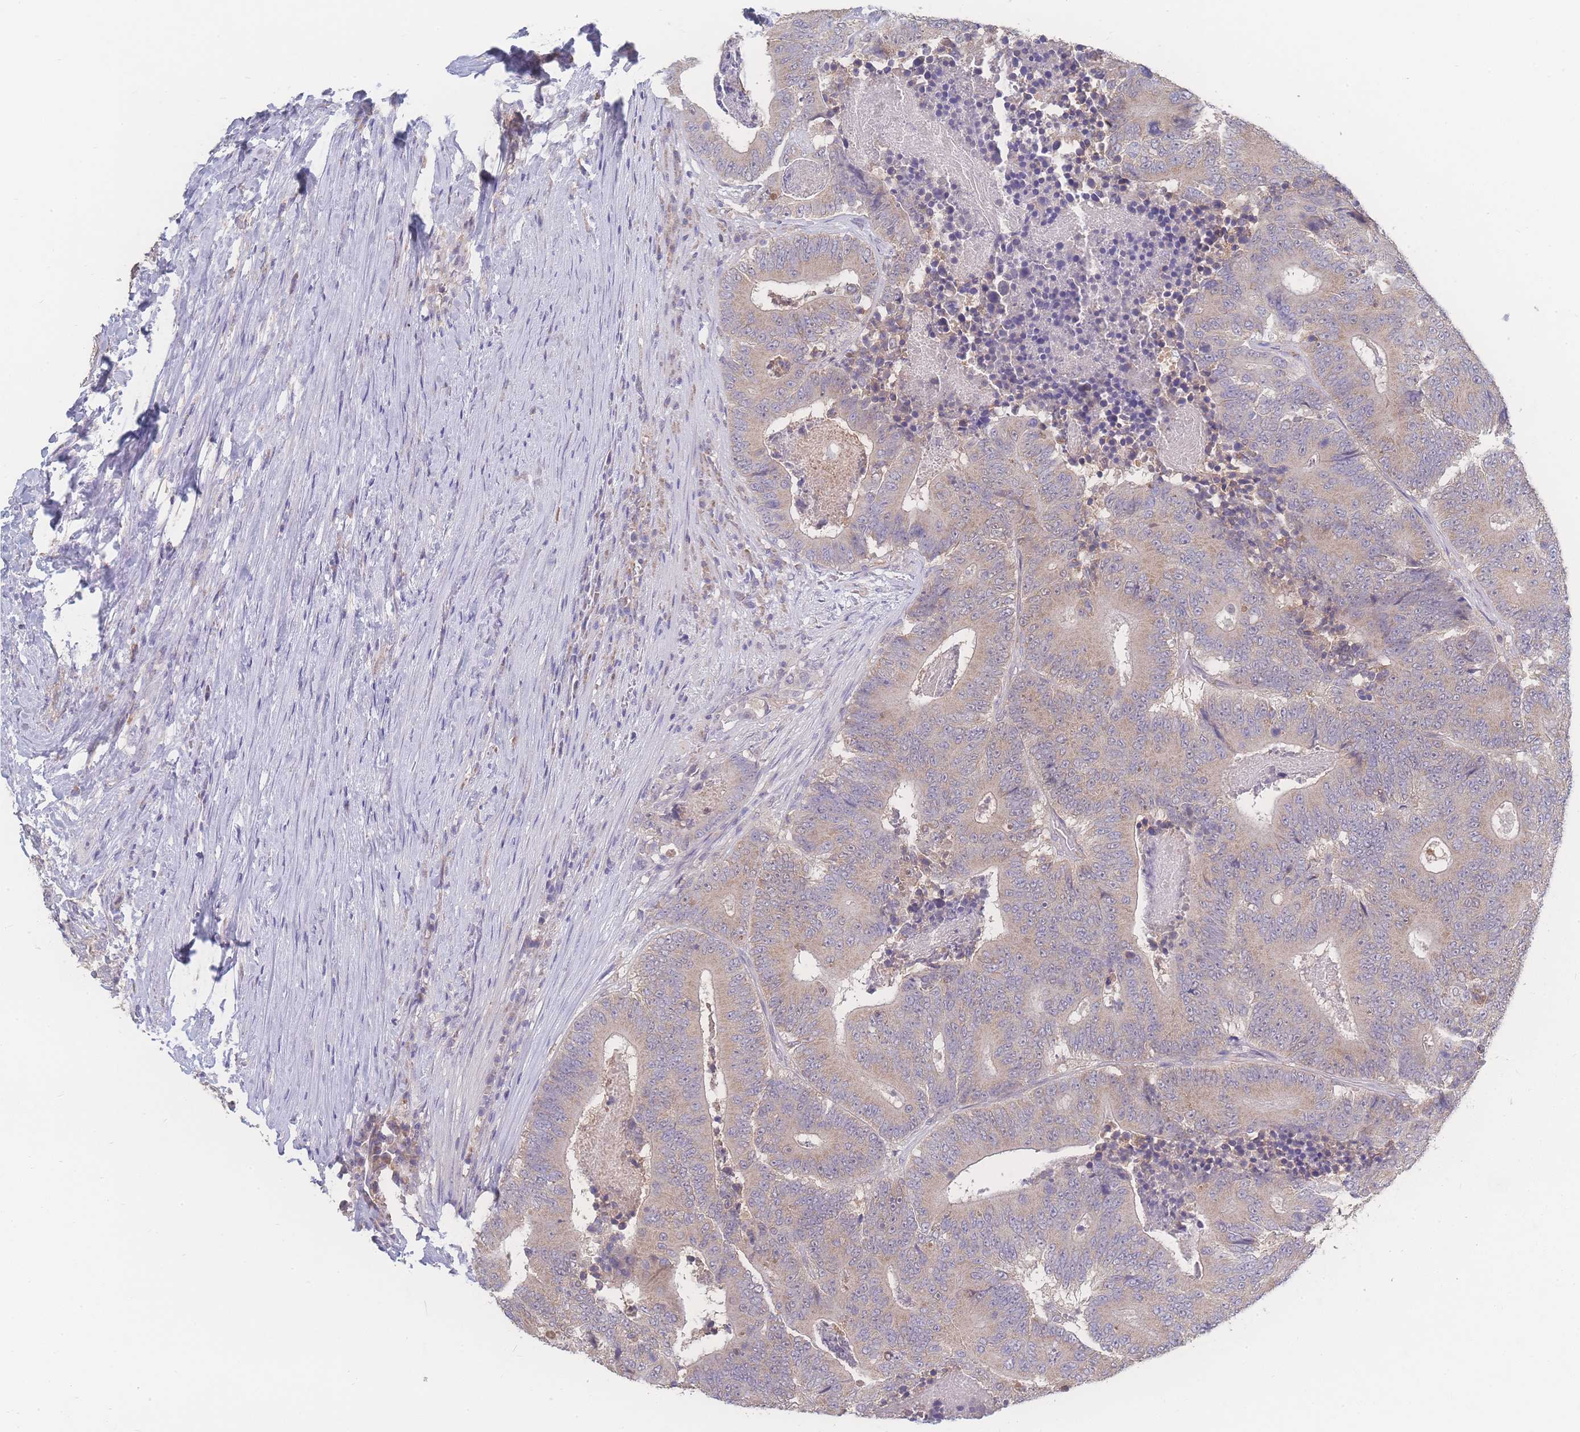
{"staining": {"intensity": "weak", "quantity": "25%-75%", "location": "cytoplasmic/membranous"}, "tissue": "colorectal cancer", "cell_type": "Tumor cells", "image_type": "cancer", "snomed": [{"axis": "morphology", "description": "Adenocarcinoma, NOS"}, {"axis": "topography", "description": "Colon"}], "caption": "Protein expression analysis of human colorectal adenocarcinoma reveals weak cytoplasmic/membranous positivity in about 25%-75% of tumor cells.", "gene": "GIPR", "patient": {"sex": "male", "age": 83}}